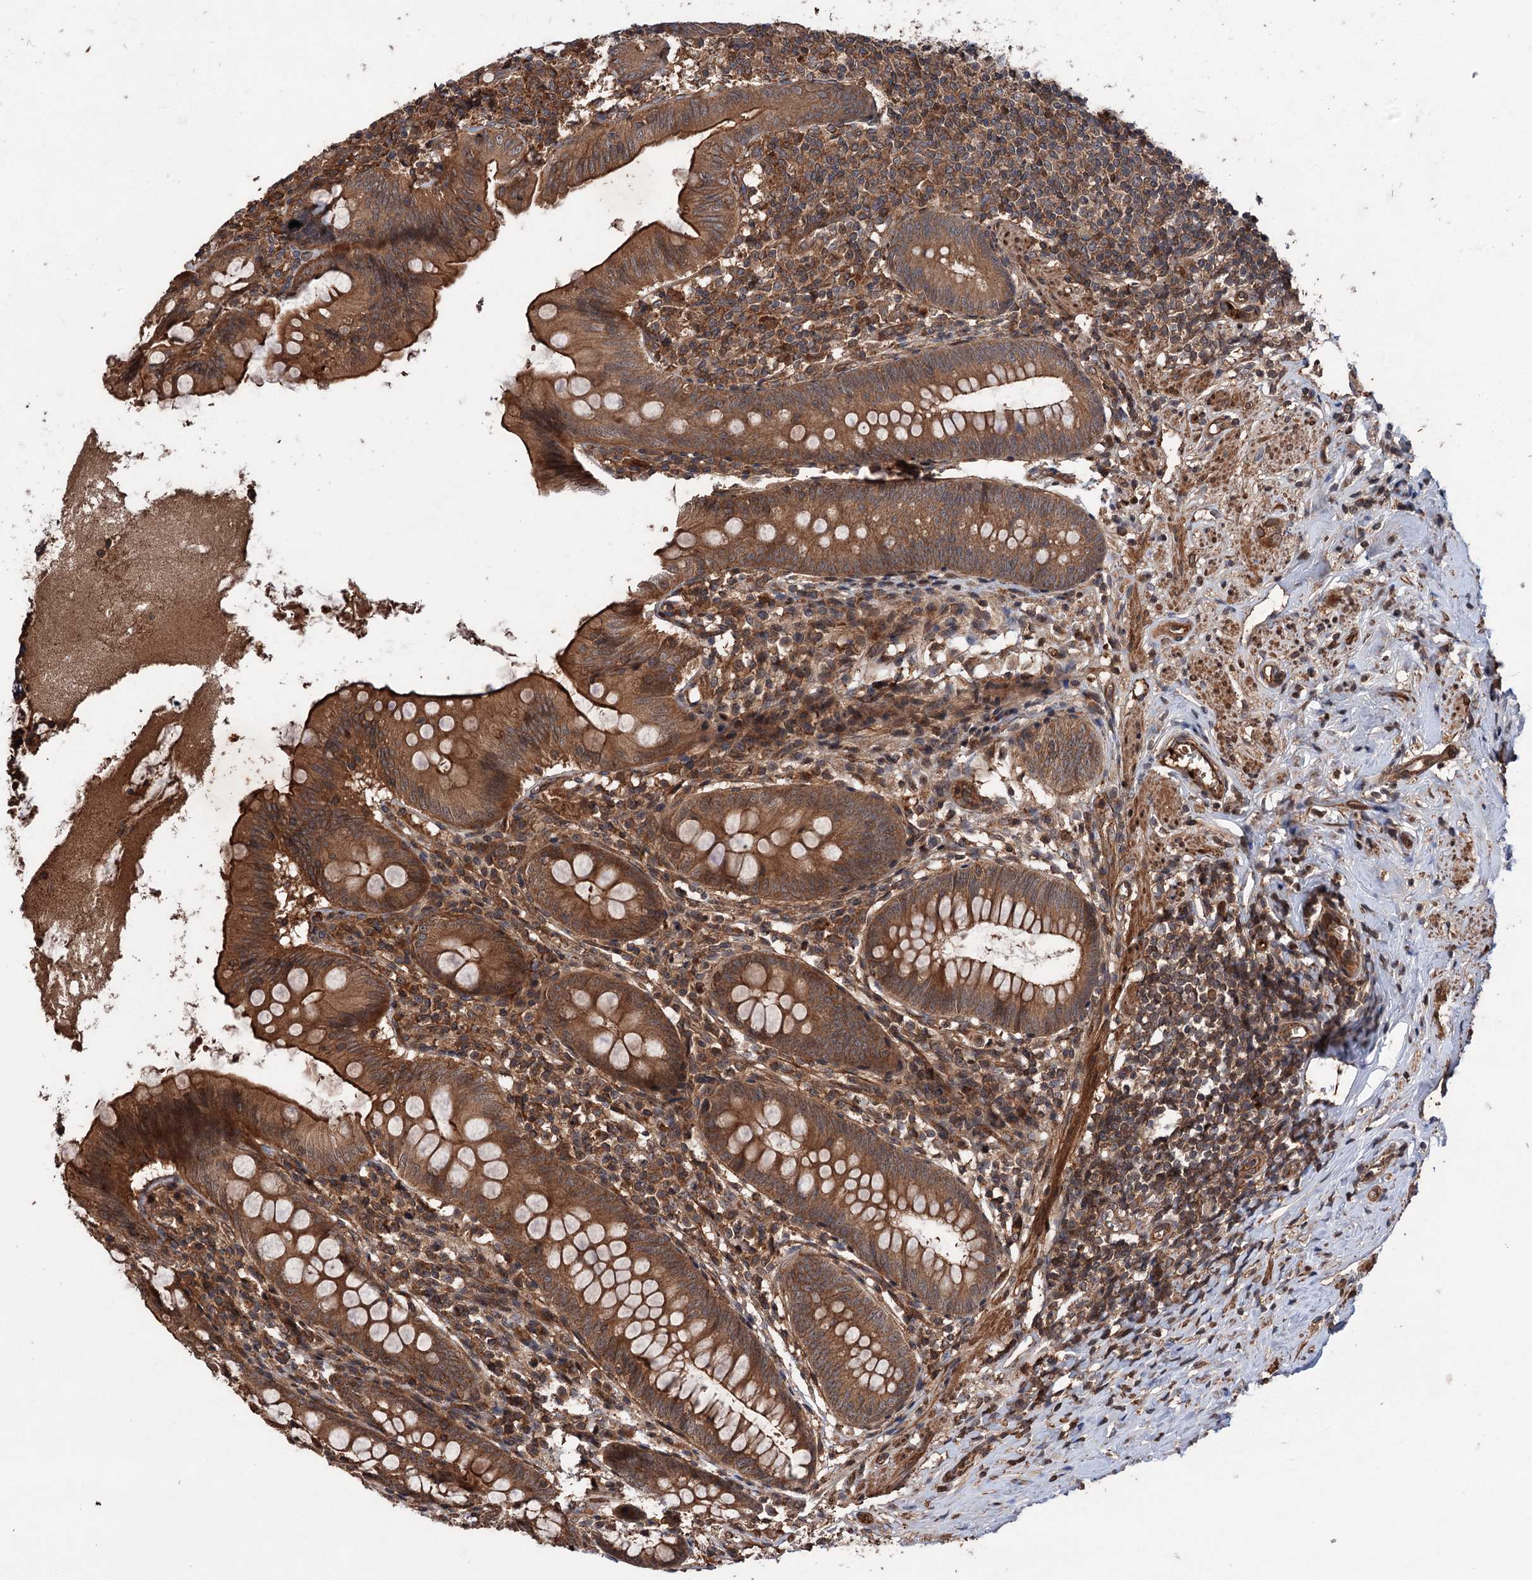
{"staining": {"intensity": "strong", "quantity": ">75%", "location": "cytoplasmic/membranous"}, "tissue": "appendix", "cell_type": "Glandular cells", "image_type": "normal", "snomed": [{"axis": "morphology", "description": "Normal tissue, NOS"}, {"axis": "topography", "description": "Appendix"}], "caption": "A brown stain highlights strong cytoplasmic/membranous expression of a protein in glandular cells of benign appendix. Nuclei are stained in blue.", "gene": "ADK", "patient": {"sex": "female", "age": 51}}